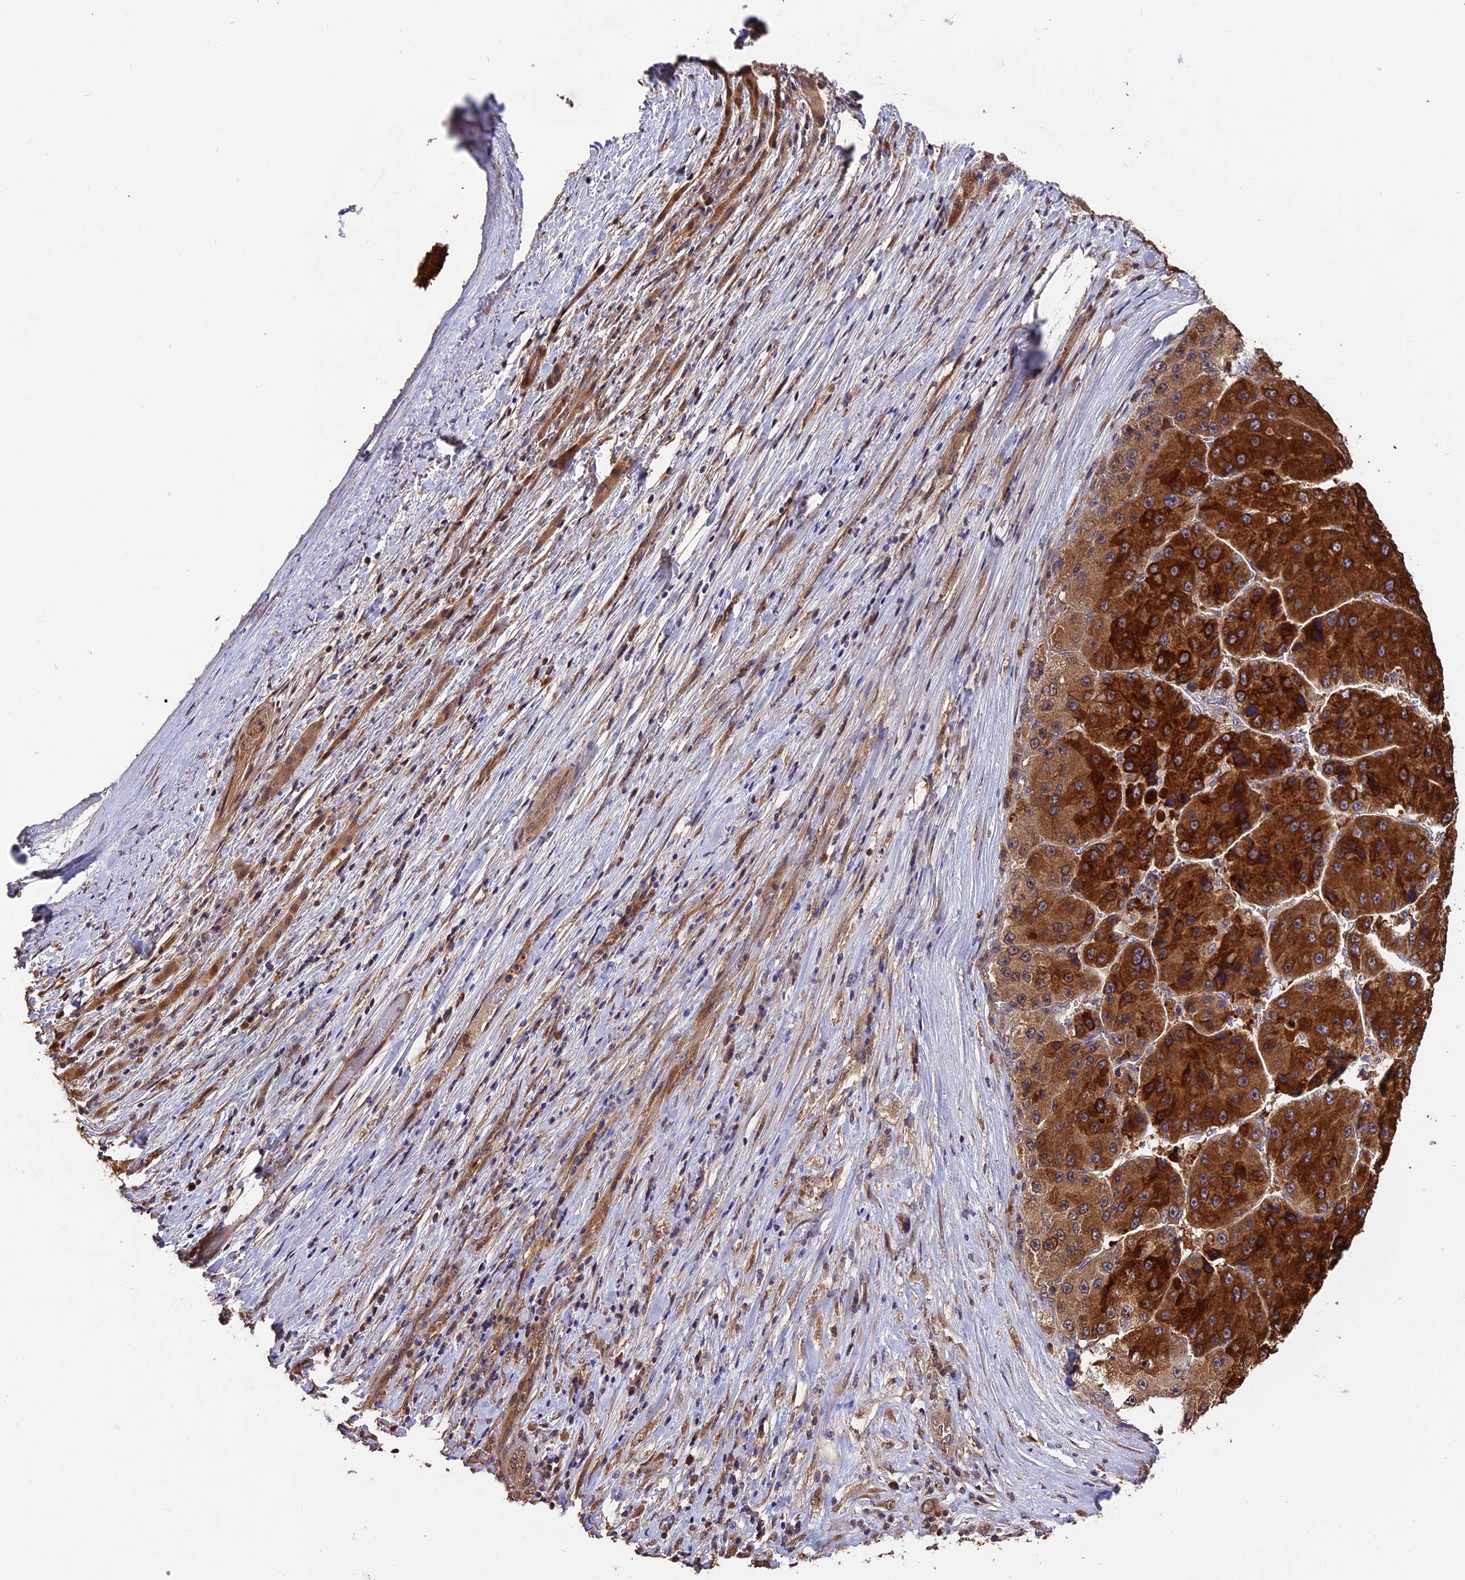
{"staining": {"intensity": "strong", "quantity": ">75%", "location": "cytoplasmic/membranous"}, "tissue": "liver cancer", "cell_type": "Tumor cells", "image_type": "cancer", "snomed": [{"axis": "morphology", "description": "Carcinoma, Hepatocellular, NOS"}, {"axis": "topography", "description": "Liver"}], "caption": "Protein analysis of liver cancer tissue displays strong cytoplasmic/membranous expression in about >75% of tumor cells.", "gene": "TRMT1", "patient": {"sex": "female", "age": 73}}